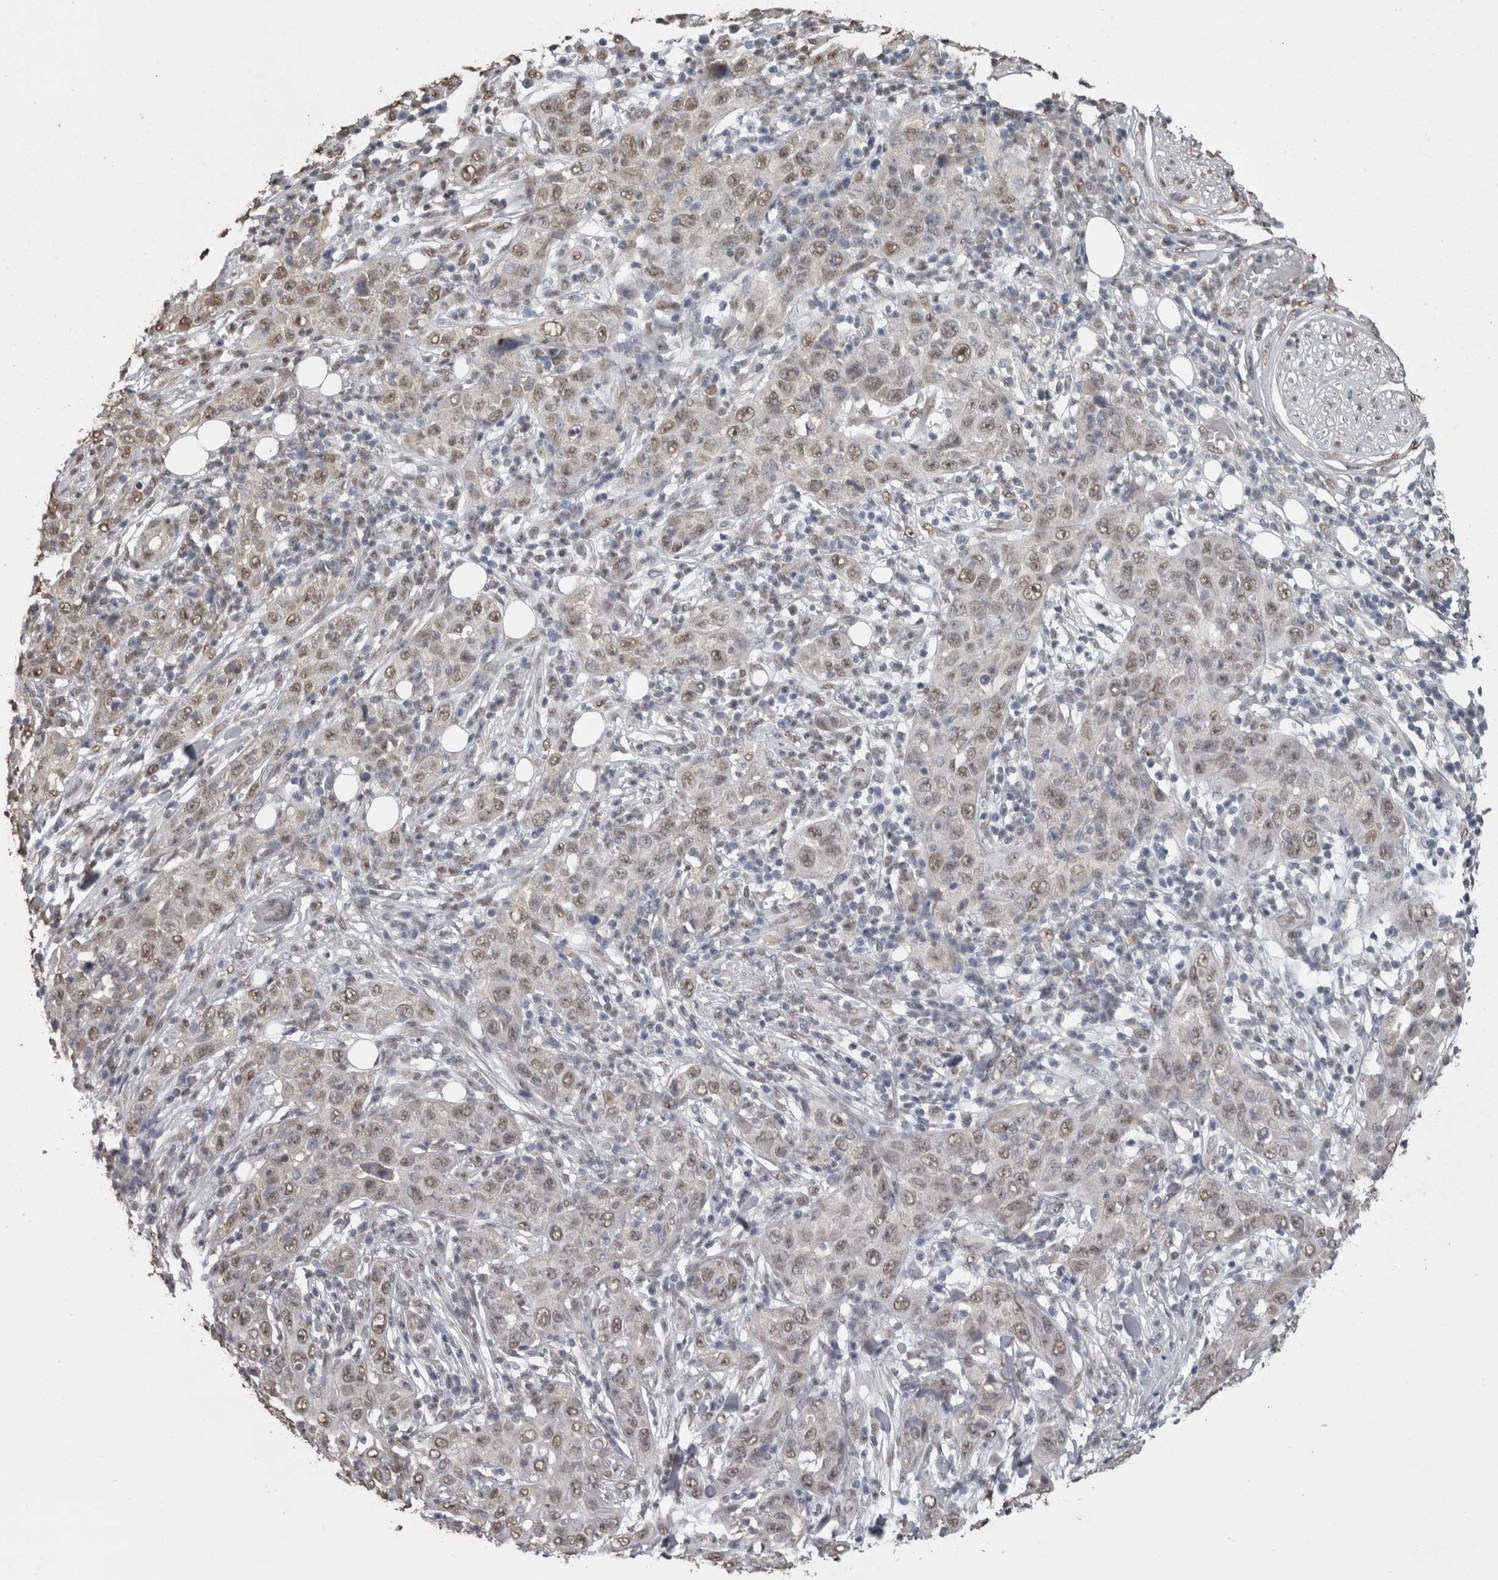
{"staining": {"intensity": "weak", "quantity": ">75%", "location": "nuclear"}, "tissue": "skin cancer", "cell_type": "Tumor cells", "image_type": "cancer", "snomed": [{"axis": "morphology", "description": "Squamous cell carcinoma, NOS"}, {"axis": "topography", "description": "Skin"}], "caption": "Squamous cell carcinoma (skin) stained for a protein demonstrates weak nuclear positivity in tumor cells.", "gene": "SMAD7", "patient": {"sex": "female", "age": 88}}